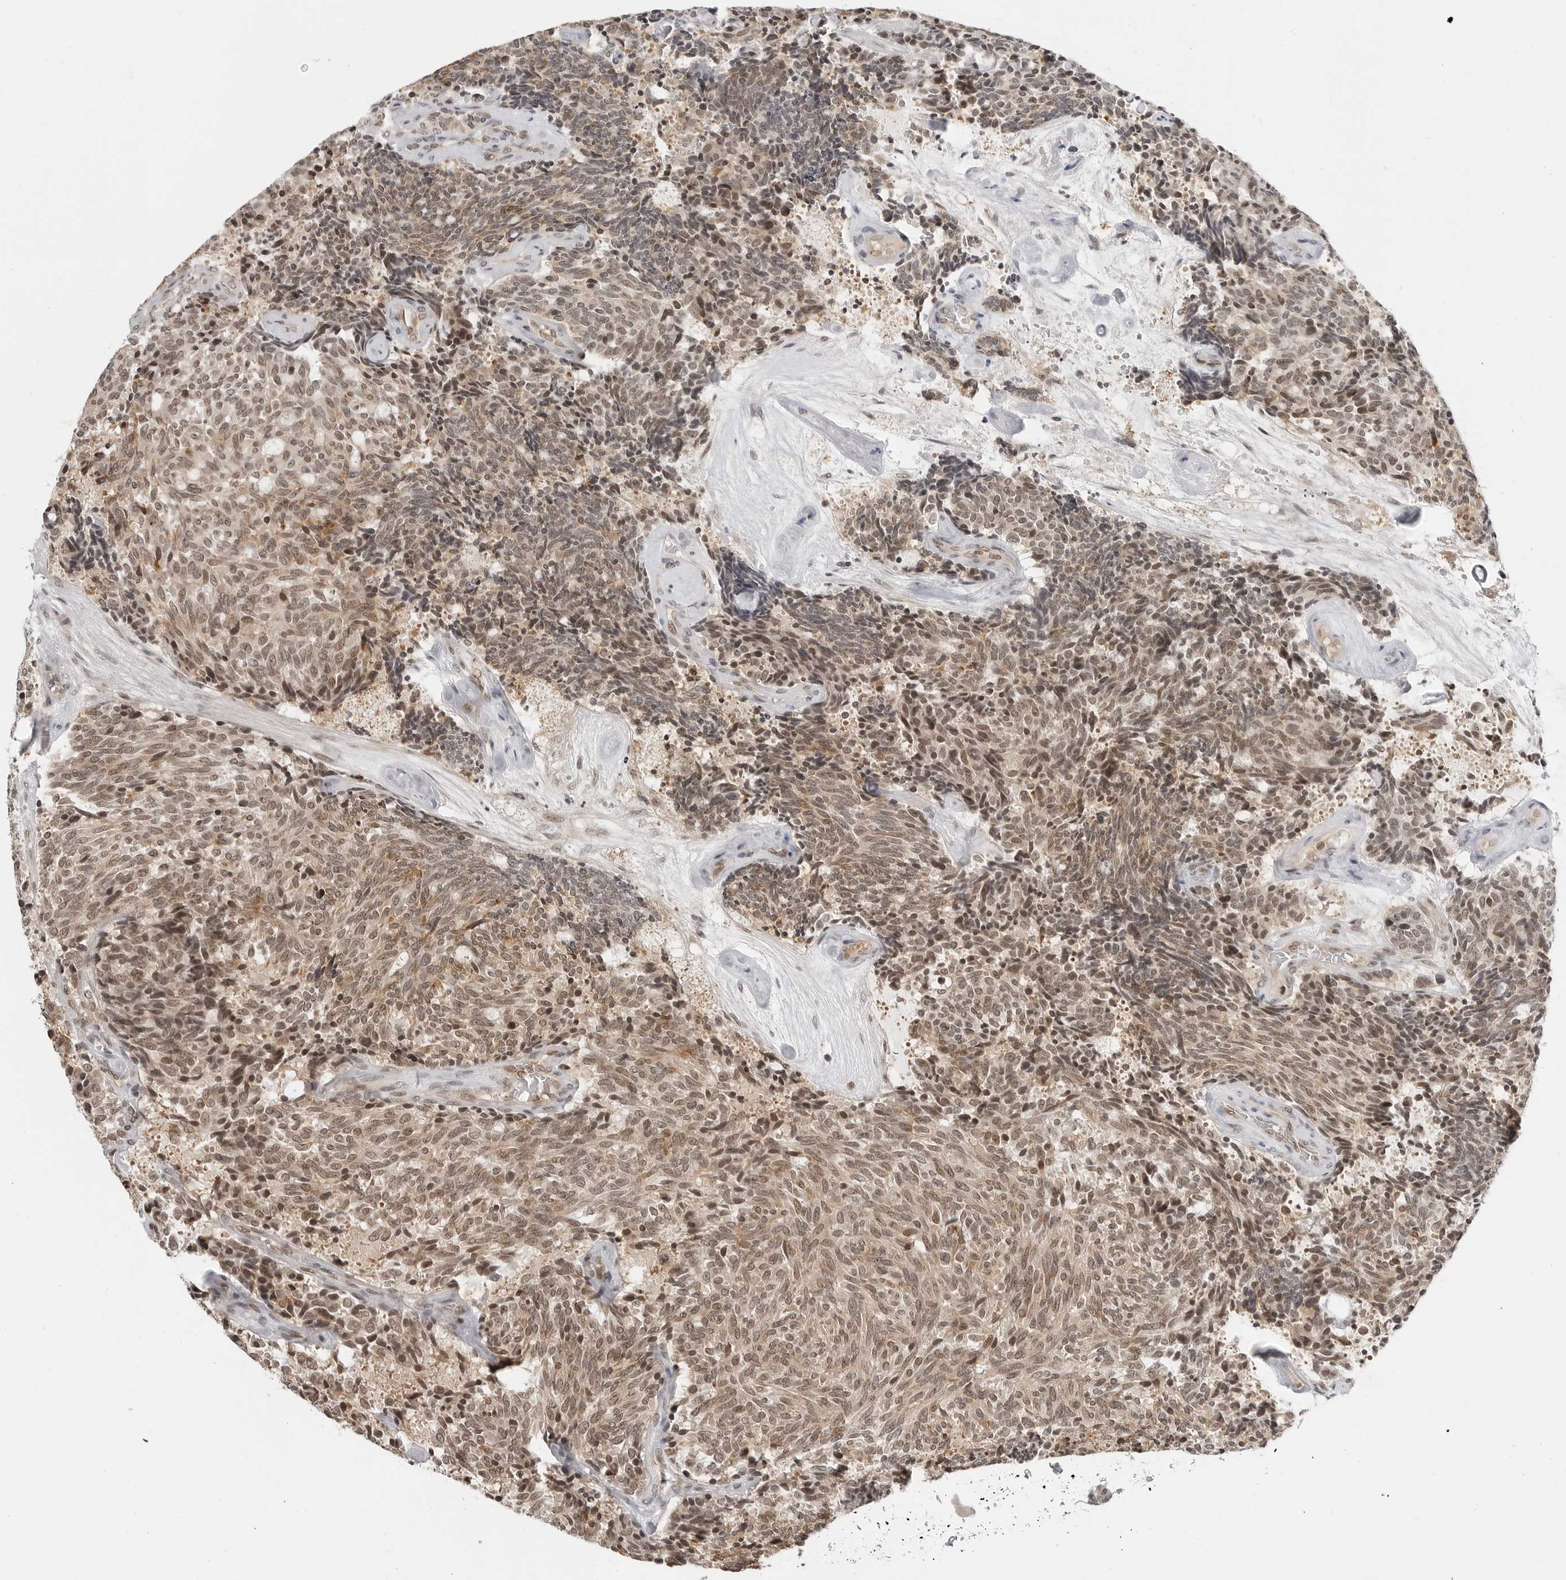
{"staining": {"intensity": "moderate", "quantity": ">75%", "location": "nuclear"}, "tissue": "carcinoid", "cell_type": "Tumor cells", "image_type": "cancer", "snomed": [{"axis": "morphology", "description": "Carcinoid, malignant, NOS"}, {"axis": "topography", "description": "Pancreas"}], "caption": "Malignant carcinoid stained with immunohistochemistry (IHC) shows moderate nuclear positivity in approximately >75% of tumor cells. The protein is shown in brown color, while the nuclei are stained blue.", "gene": "C8orf33", "patient": {"sex": "female", "age": 54}}